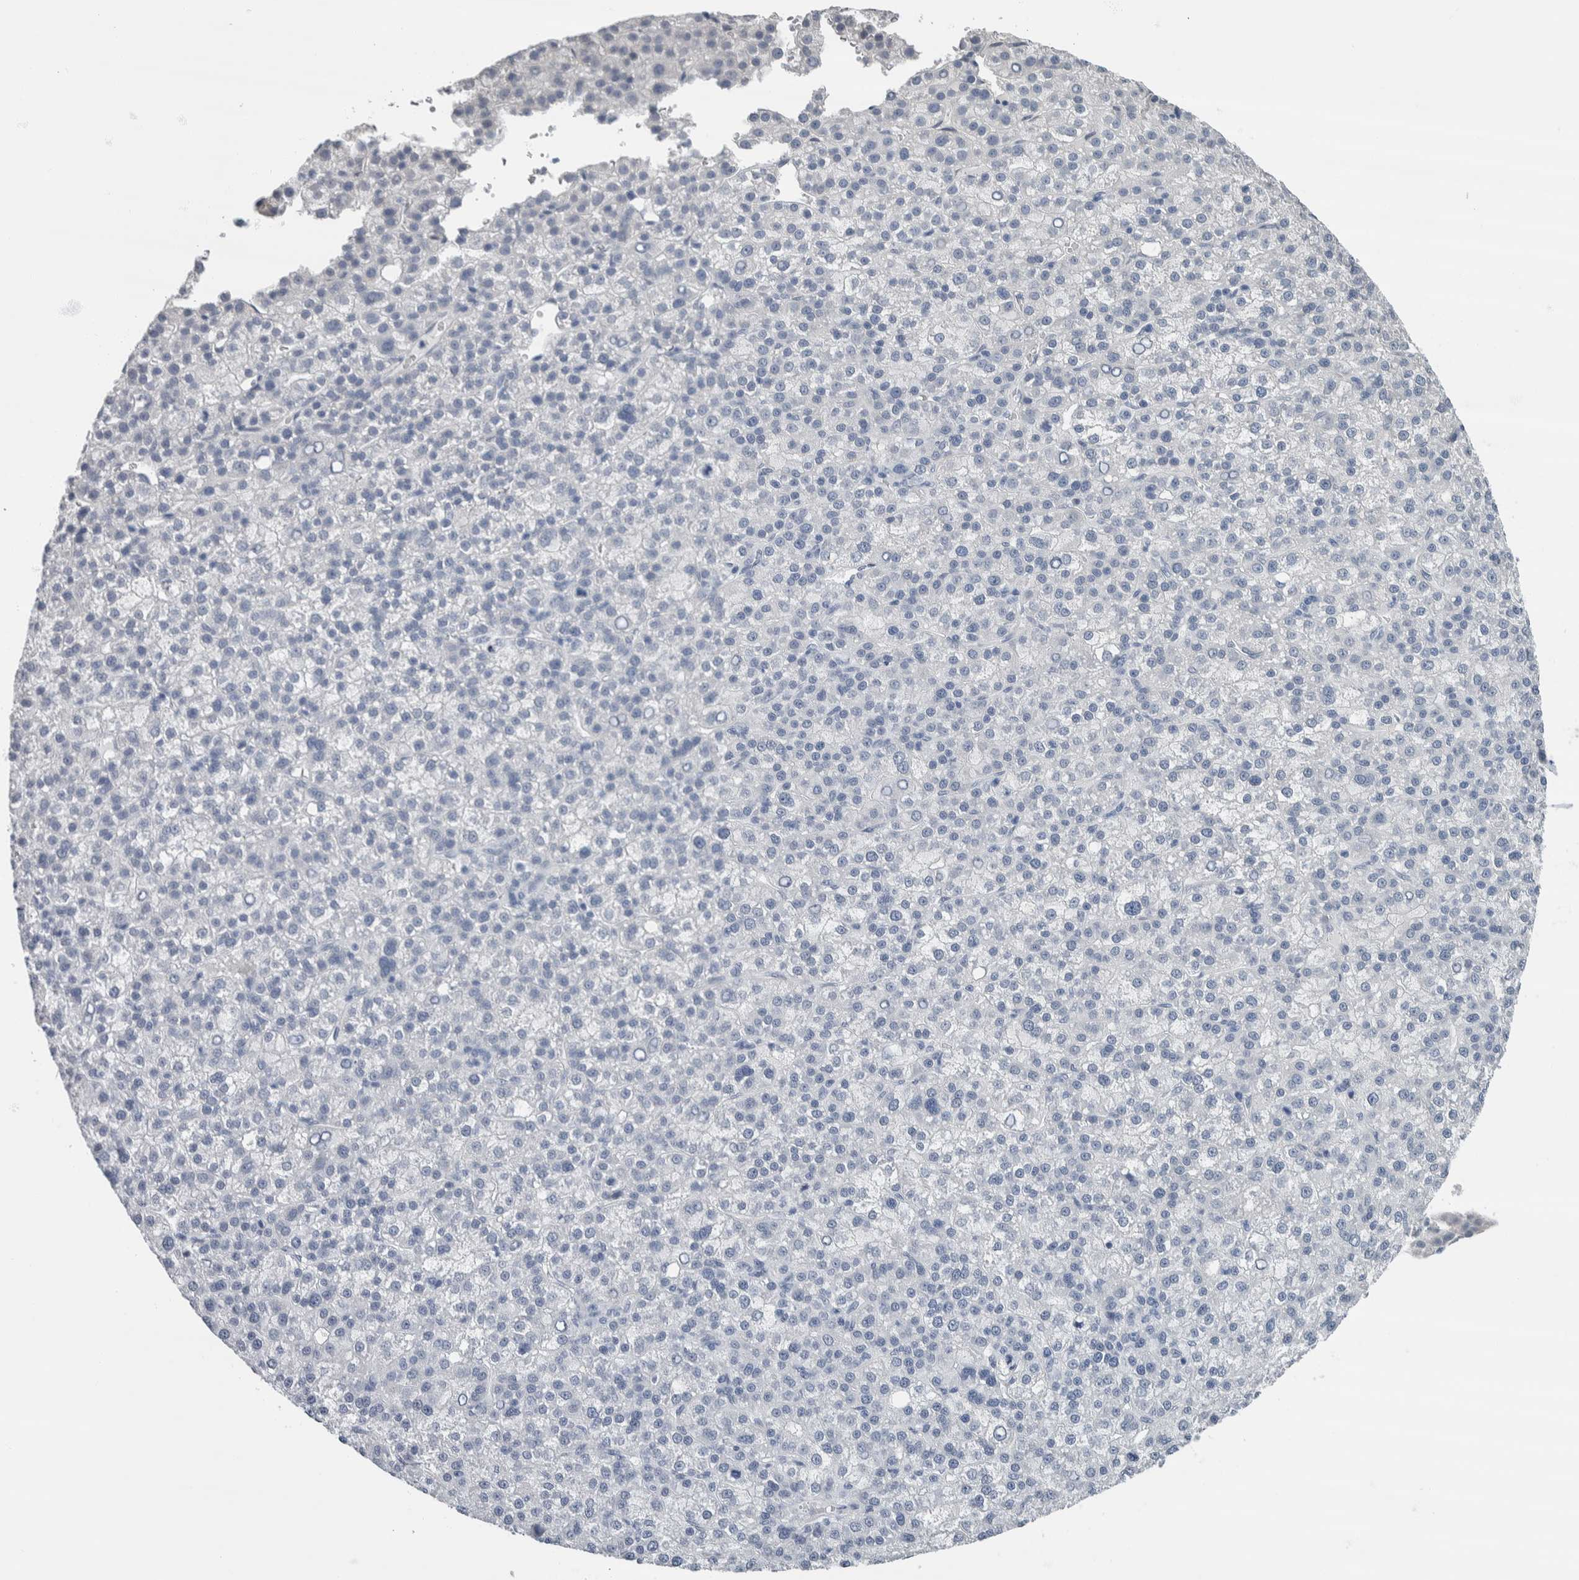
{"staining": {"intensity": "negative", "quantity": "none", "location": "none"}, "tissue": "liver cancer", "cell_type": "Tumor cells", "image_type": "cancer", "snomed": [{"axis": "morphology", "description": "Carcinoma, Hepatocellular, NOS"}, {"axis": "topography", "description": "Liver"}], "caption": "Tumor cells are negative for brown protein staining in liver cancer.", "gene": "NEFM", "patient": {"sex": "female", "age": 58}}